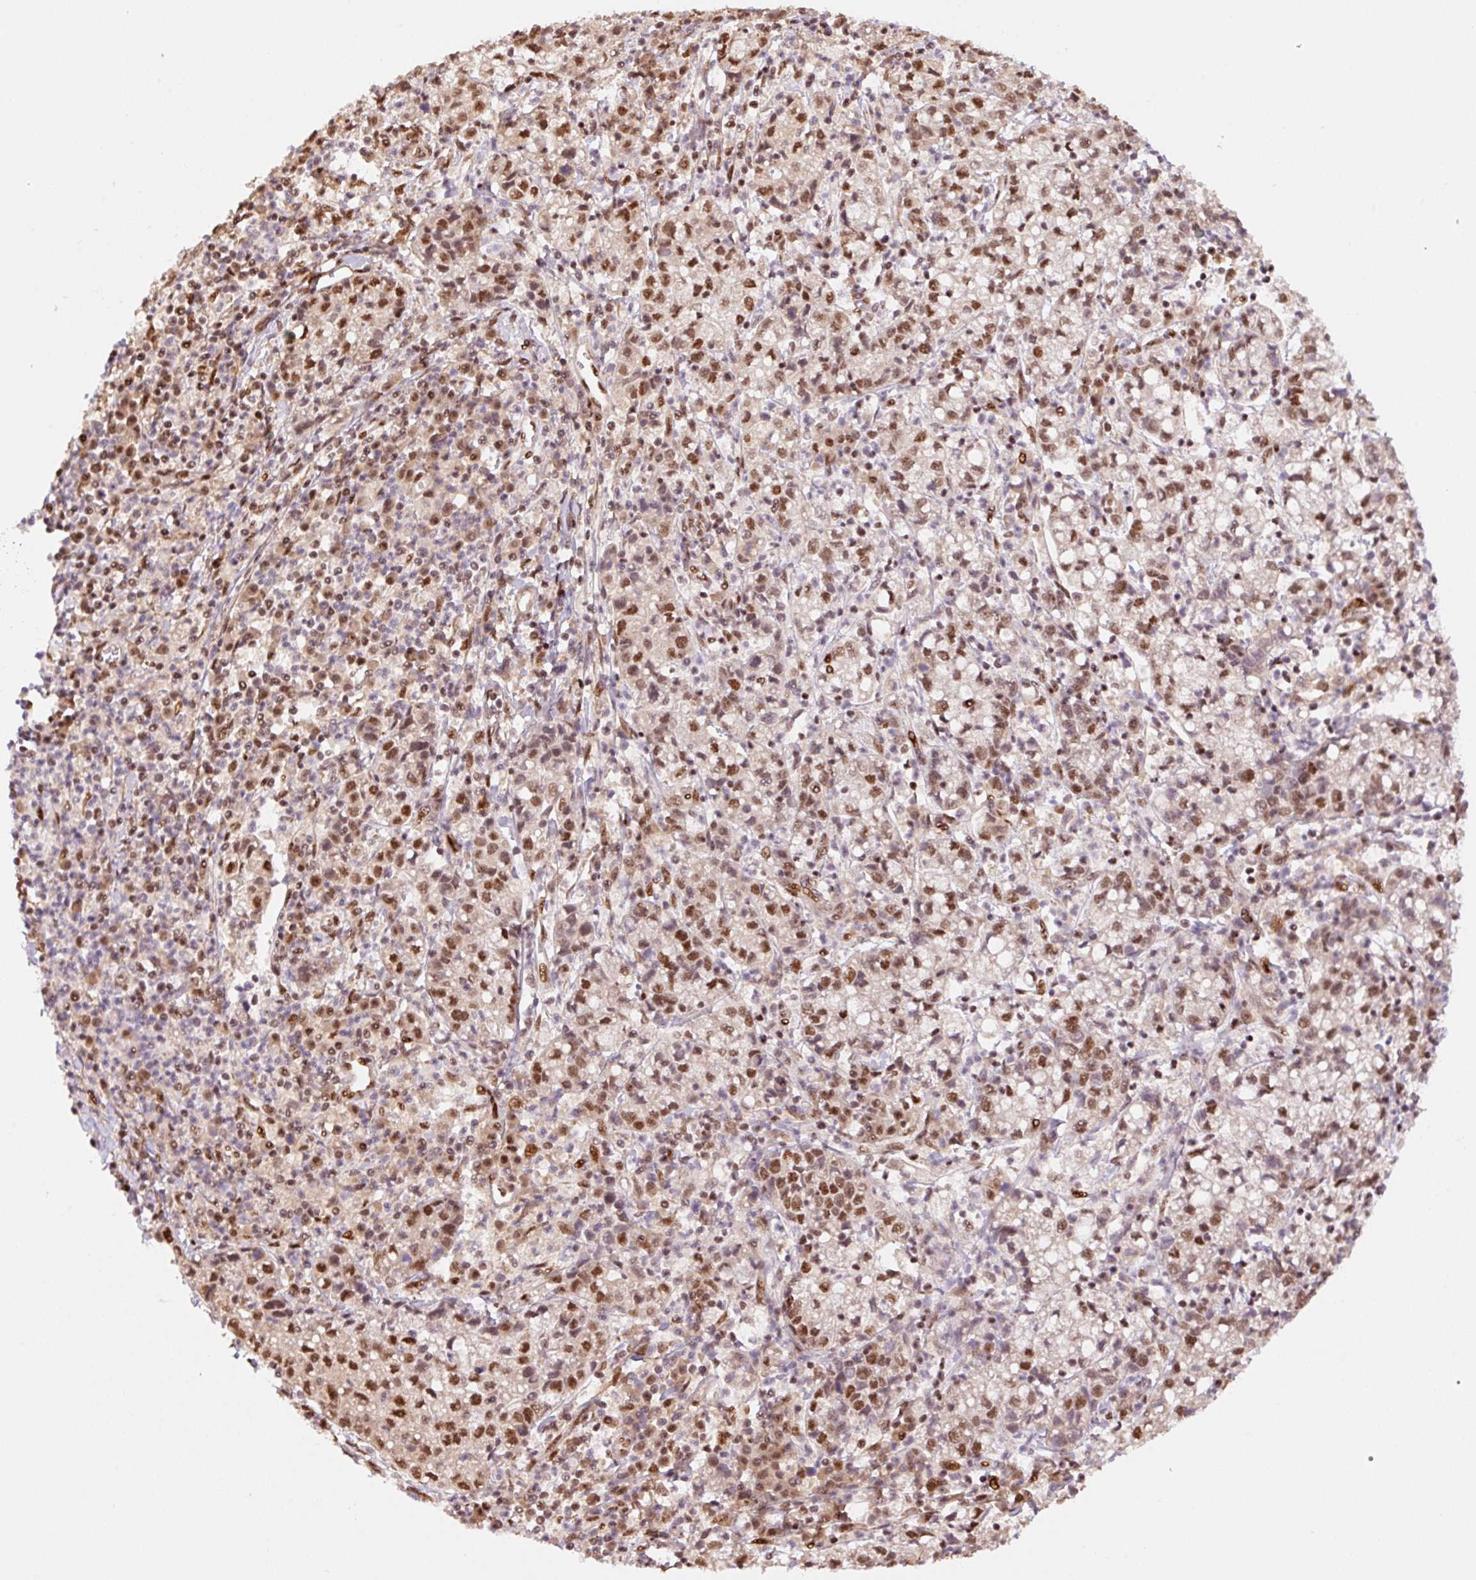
{"staining": {"intensity": "moderate", "quantity": ">75%", "location": "nuclear"}, "tissue": "cervical cancer", "cell_type": "Tumor cells", "image_type": "cancer", "snomed": [{"axis": "morphology", "description": "Normal tissue, NOS"}, {"axis": "morphology", "description": "Adenocarcinoma, NOS"}, {"axis": "topography", "description": "Cervix"}], "caption": "Immunohistochemical staining of cervical adenocarcinoma exhibits medium levels of moderate nuclear staining in approximately >75% of tumor cells. (DAB (3,3'-diaminobenzidine) = brown stain, brightfield microscopy at high magnification).", "gene": "INTS8", "patient": {"sex": "female", "age": 44}}